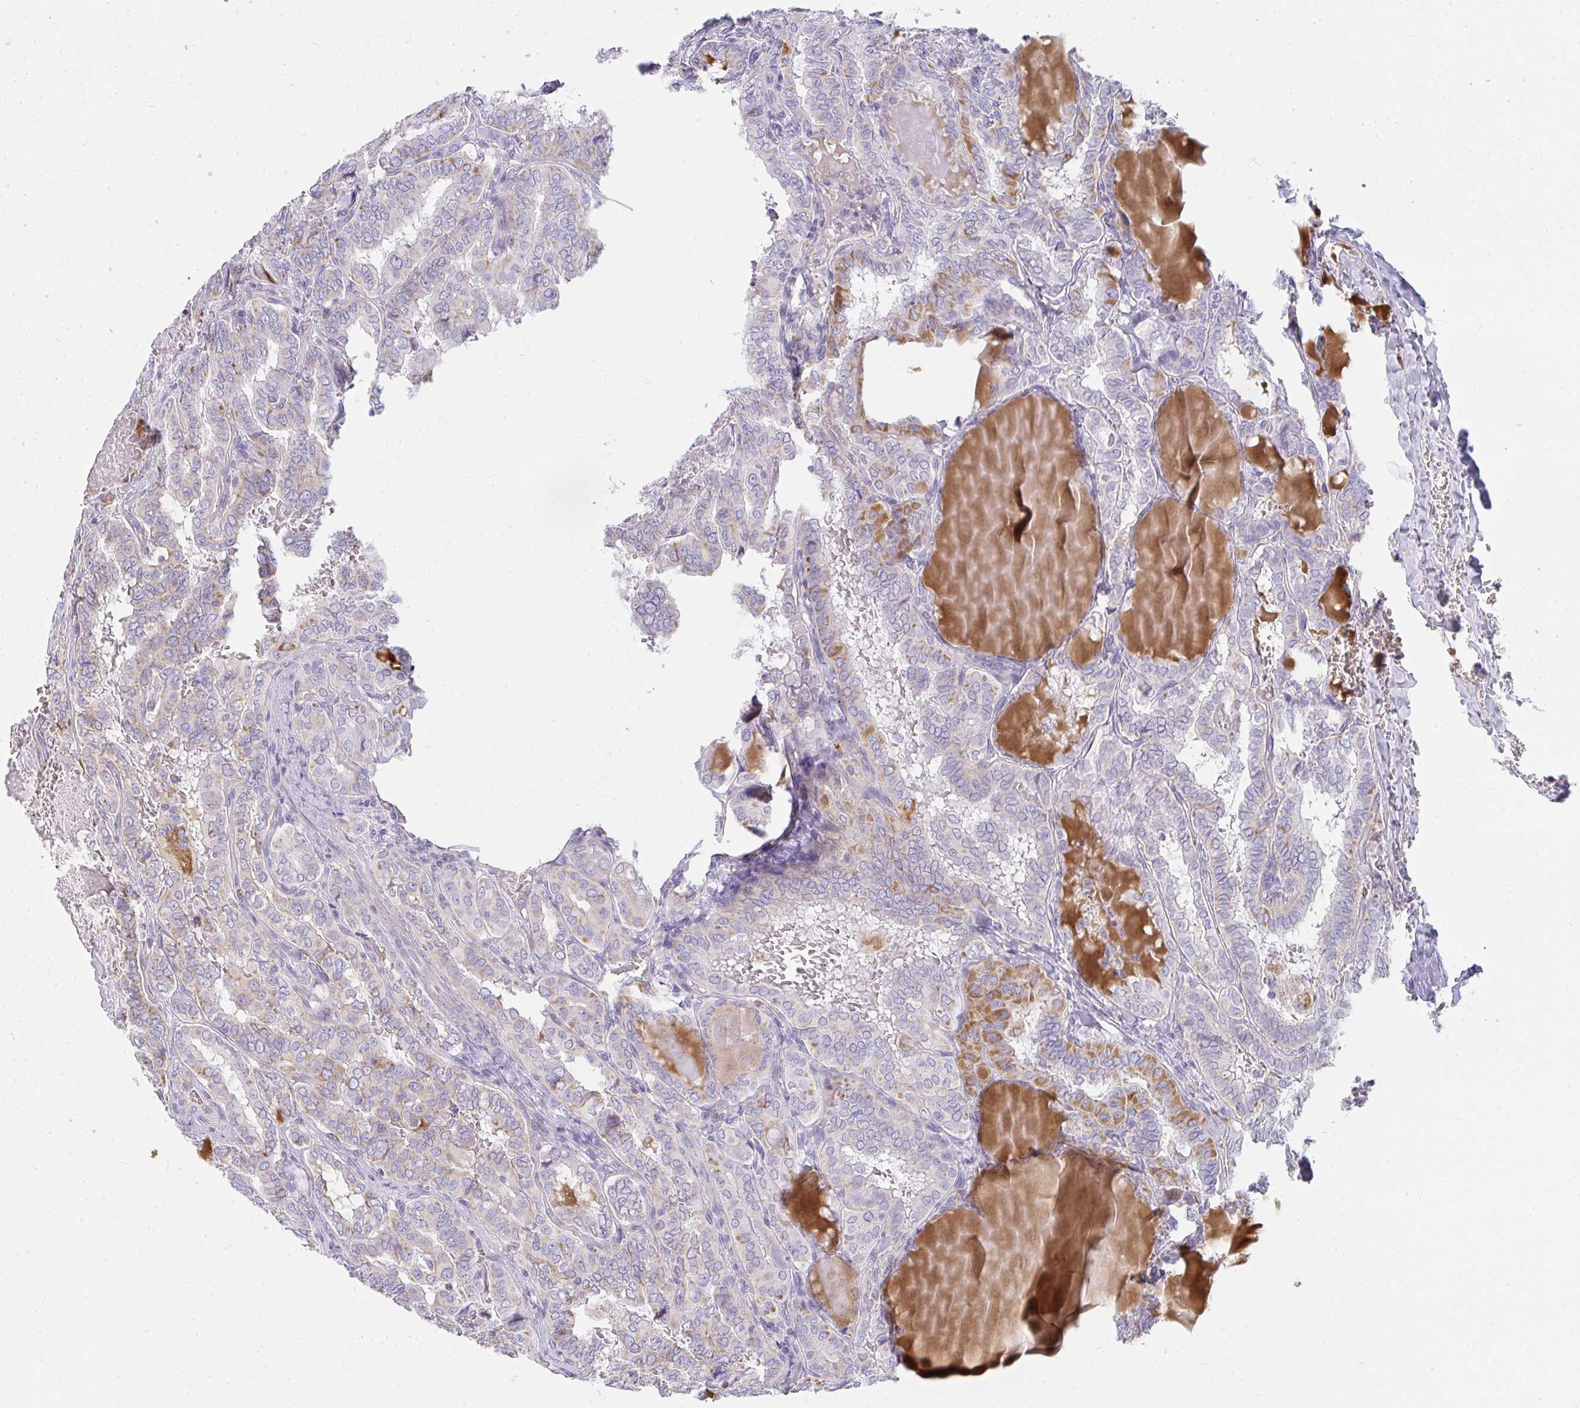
{"staining": {"intensity": "moderate", "quantity": "<25%", "location": "cytoplasmic/membranous"}, "tissue": "thyroid cancer", "cell_type": "Tumor cells", "image_type": "cancer", "snomed": [{"axis": "morphology", "description": "Papillary adenocarcinoma, NOS"}, {"axis": "topography", "description": "Thyroid gland"}], "caption": "Brown immunohistochemical staining in human thyroid papillary adenocarcinoma demonstrates moderate cytoplasmic/membranous positivity in approximately <25% of tumor cells.", "gene": "FAHD1", "patient": {"sex": "female", "age": 46}}